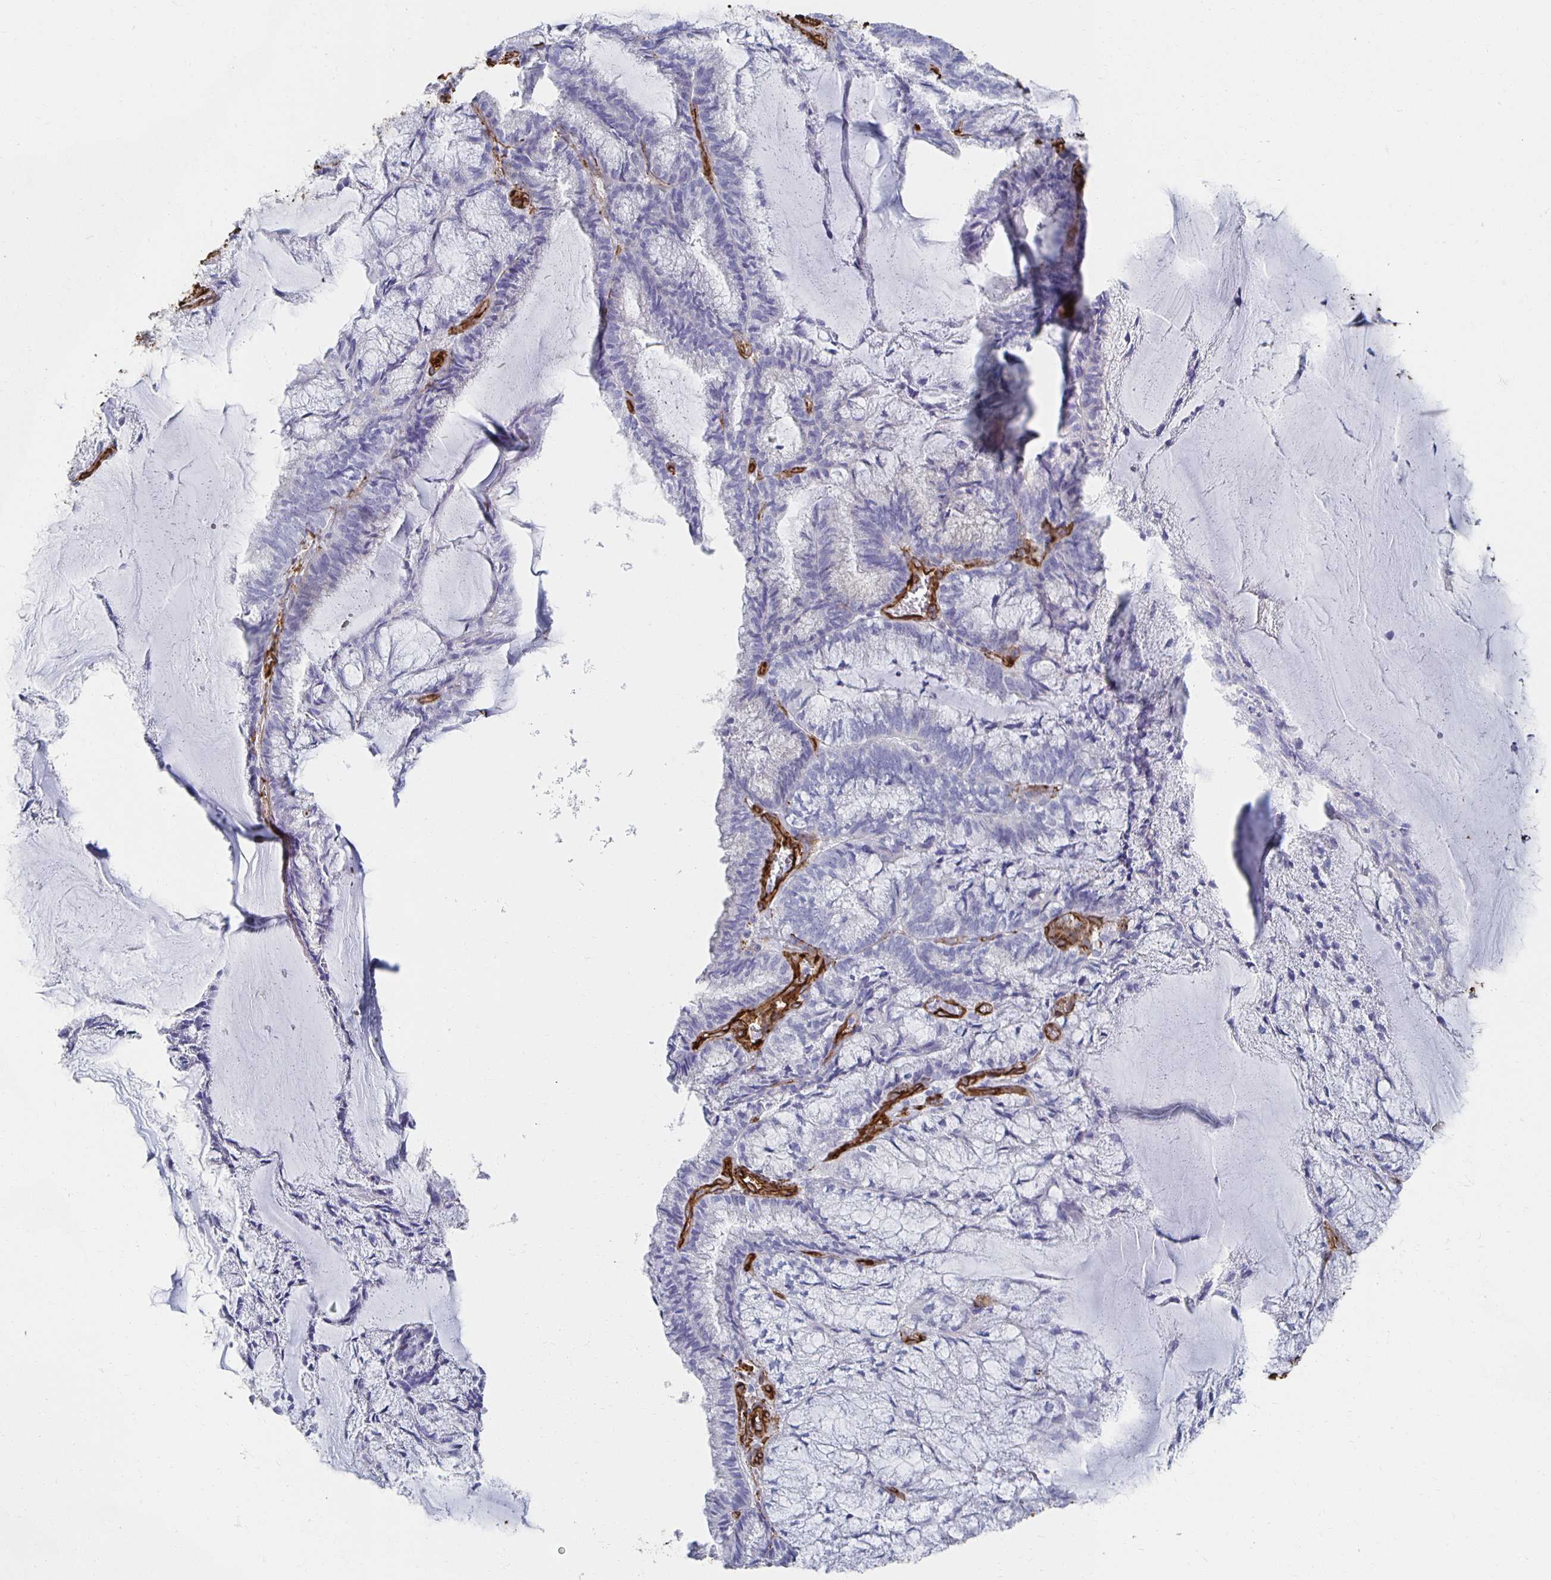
{"staining": {"intensity": "negative", "quantity": "none", "location": "none"}, "tissue": "endometrial cancer", "cell_type": "Tumor cells", "image_type": "cancer", "snomed": [{"axis": "morphology", "description": "Carcinoma, NOS"}, {"axis": "topography", "description": "Endometrium"}], "caption": "There is no significant staining in tumor cells of endometrial cancer.", "gene": "VIPR2", "patient": {"sex": "female", "age": 62}}